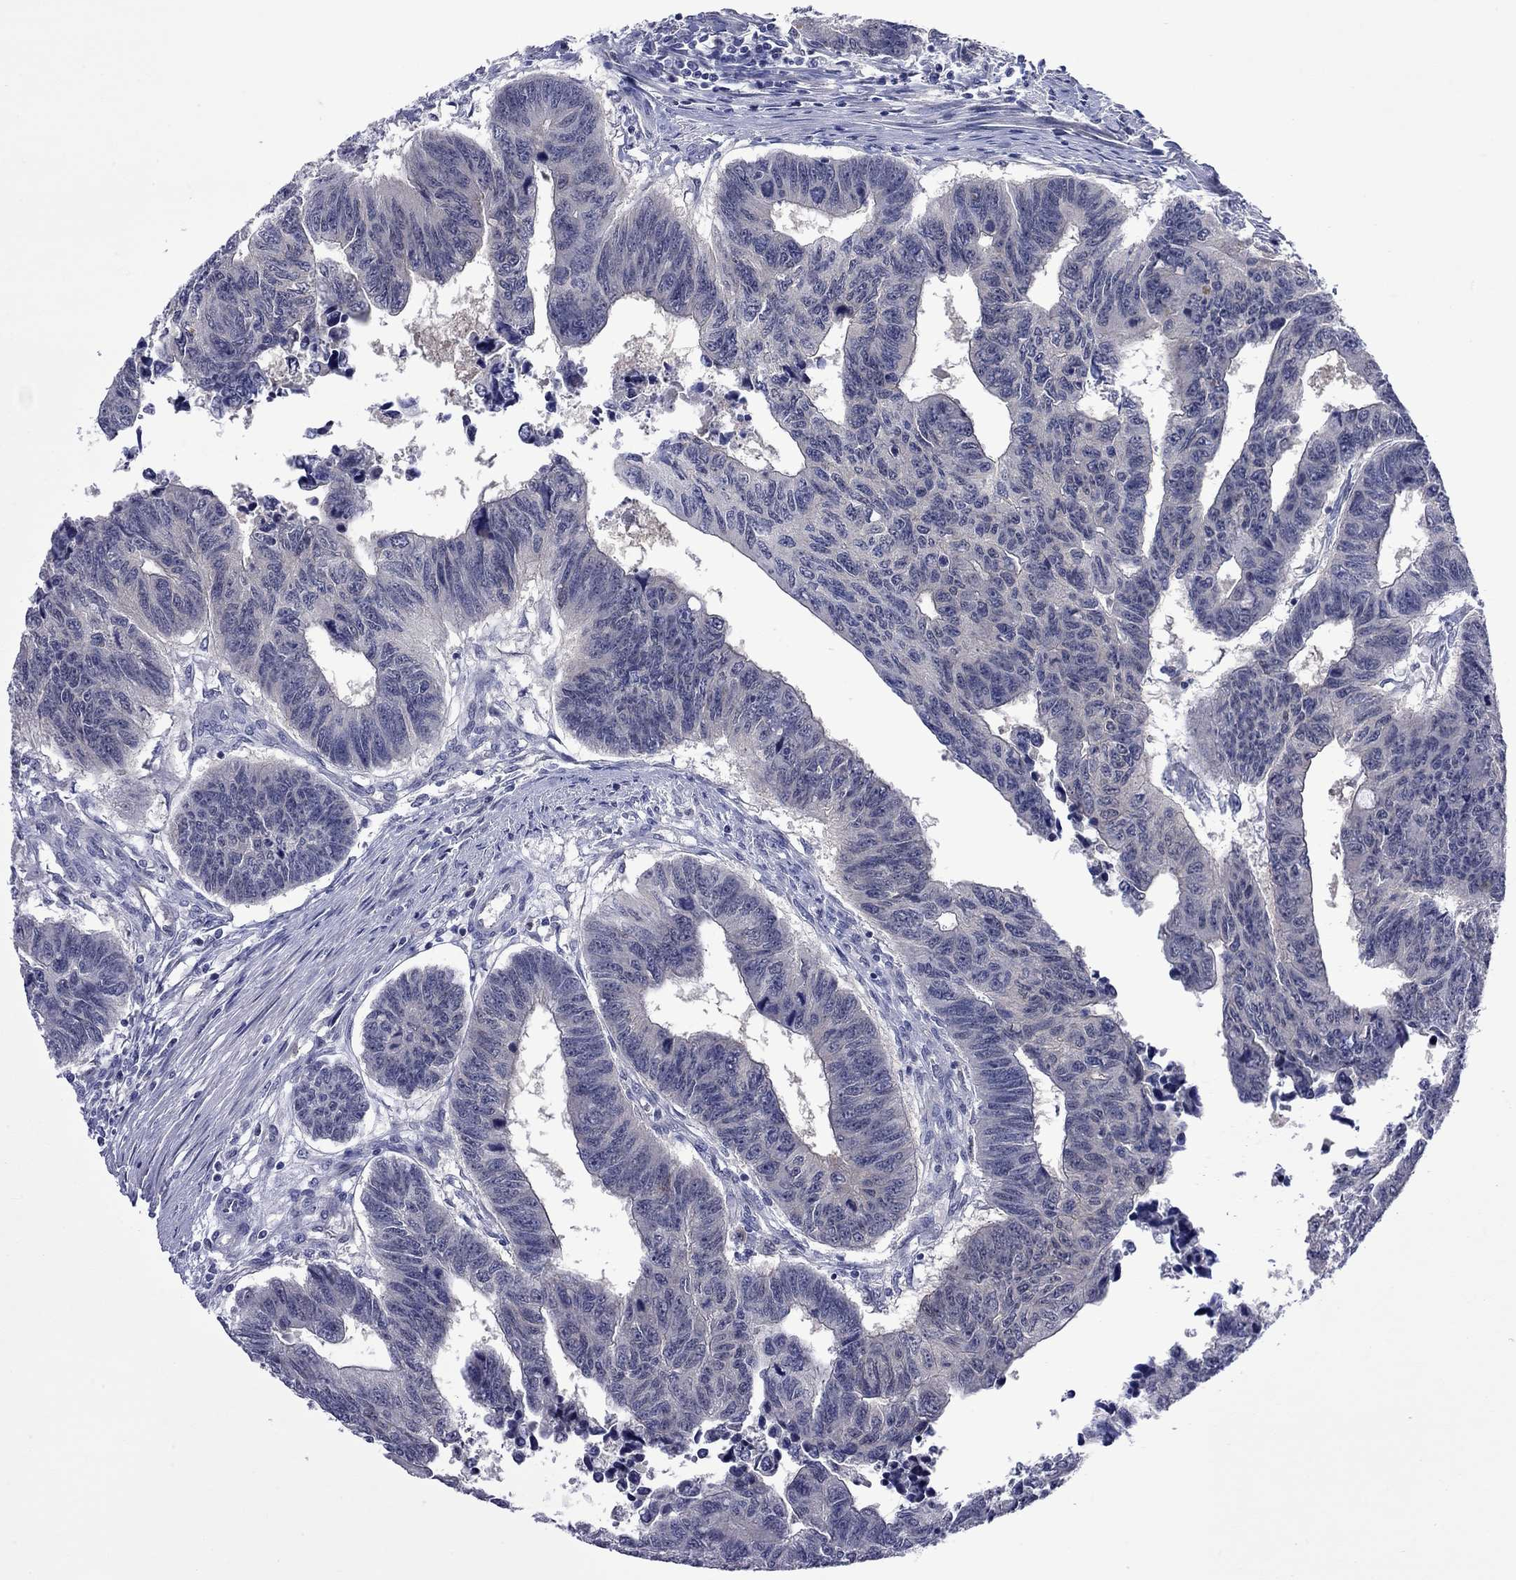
{"staining": {"intensity": "negative", "quantity": "none", "location": "none"}, "tissue": "colorectal cancer", "cell_type": "Tumor cells", "image_type": "cancer", "snomed": [{"axis": "morphology", "description": "Adenocarcinoma, NOS"}, {"axis": "topography", "description": "Rectum"}], "caption": "Tumor cells are negative for brown protein staining in adenocarcinoma (colorectal). (Immunohistochemistry, brightfield microscopy, high magnification).", "gene": "CTNNBIP1", "patient": {"sex": "female", "age": 85}}